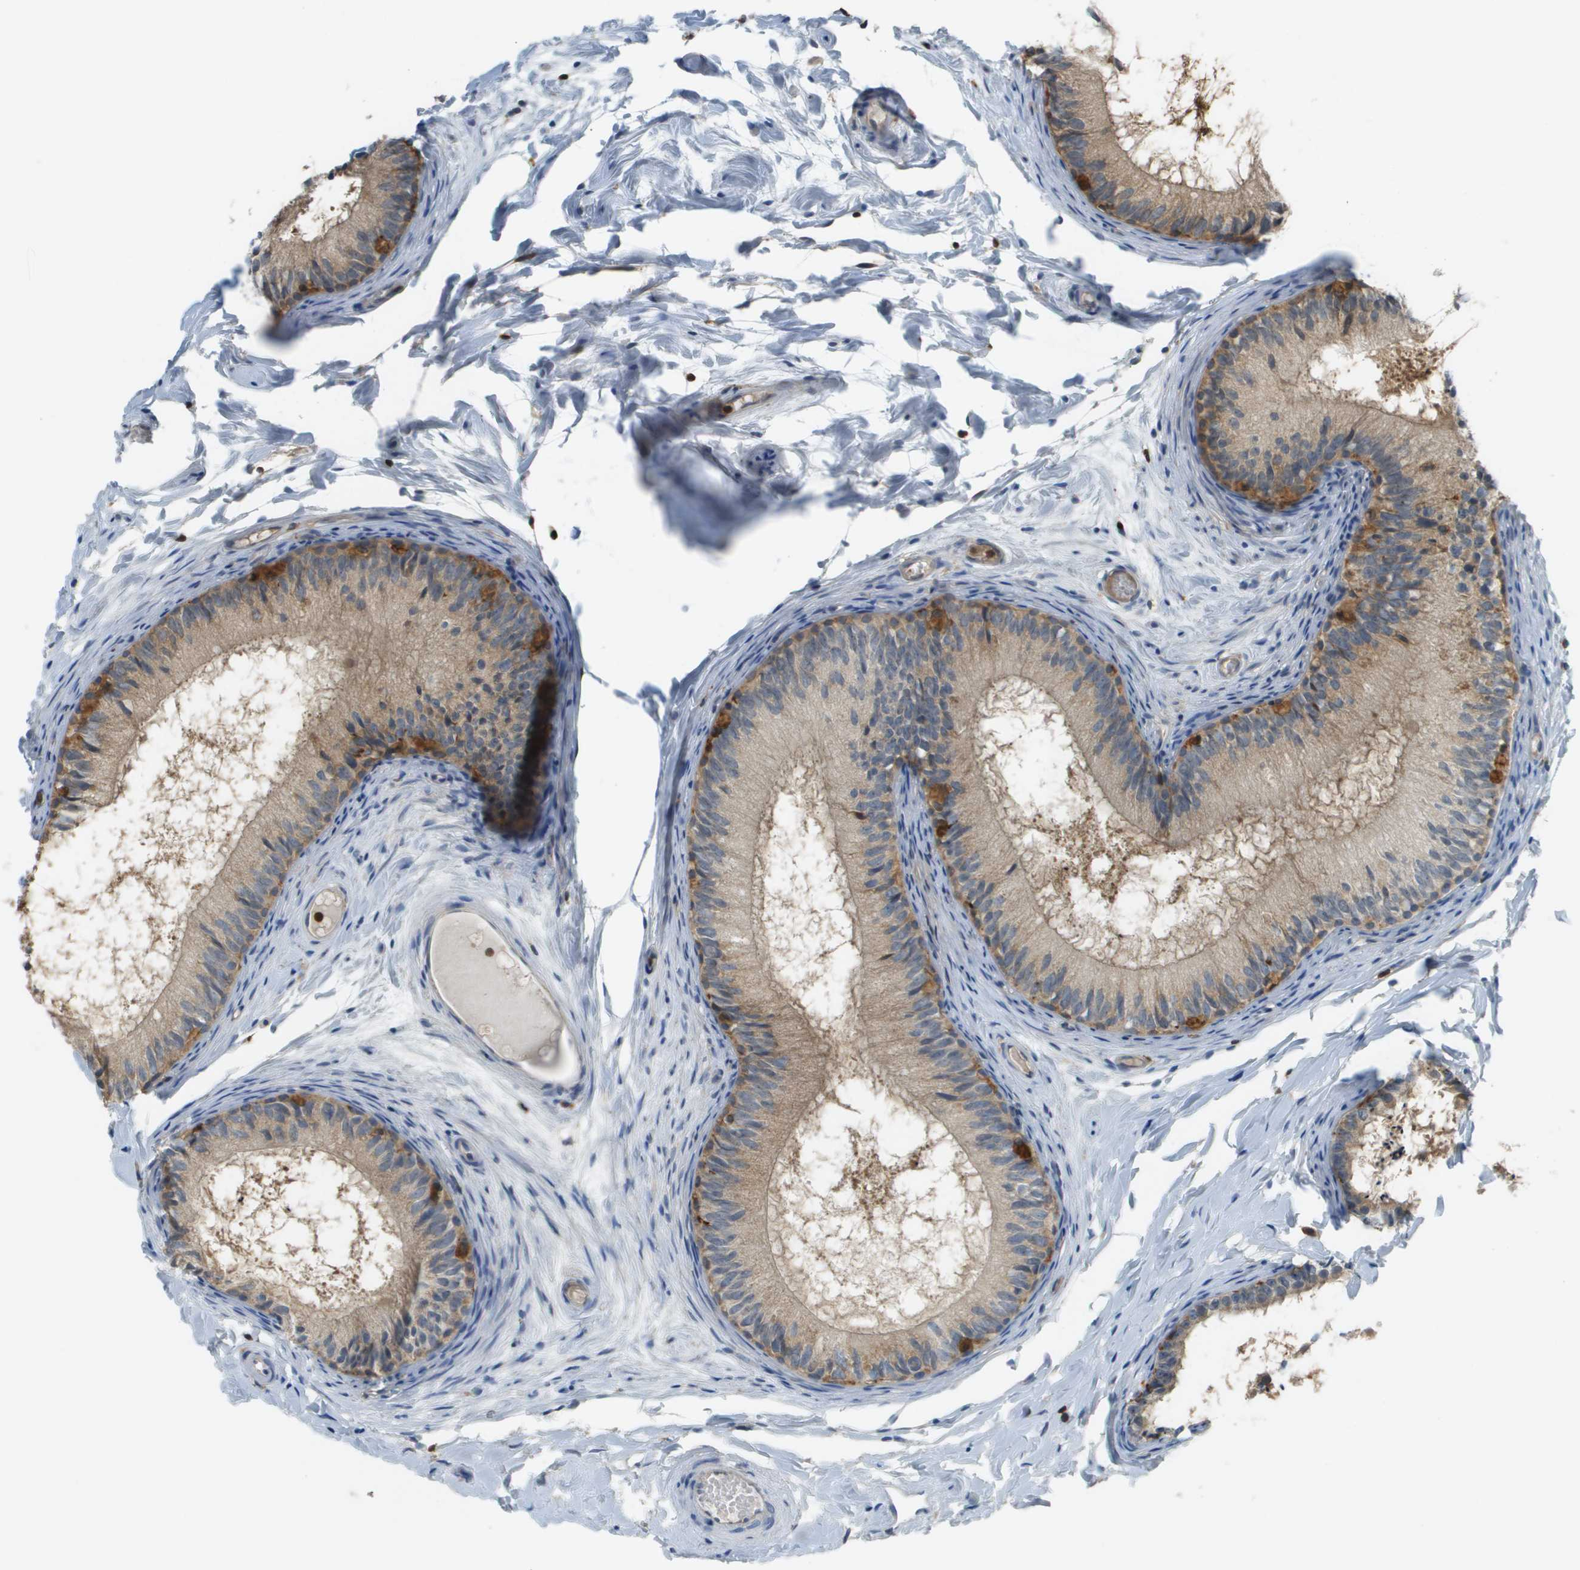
{"staining": {"intensity": "moderate", "quantity": "<25%", "location": "cytoplasmic/membranous"}, "tissue": "epididymis", "cell_type": "Glandular cells", "image_type": "normal", "snomed": [{"axis": "morphology", "description": "Normal tissue, NOS"}, {"axis": "topography", "description": "Epididymis"}], "caption": "A low amount of moderate cytoplasmic/membranous positivity is appreciated in about <25% of glandular cells in benign epididymis. The staining was performed using DAB (3,3'-diaminobenzidine) to visualize the protein expression in brown, while the nuclei were stained in blue with hematoxylin (Magnification: 20x).", "gene": "APBB1IP", "patient": {"sex": "male", "age": 46}}